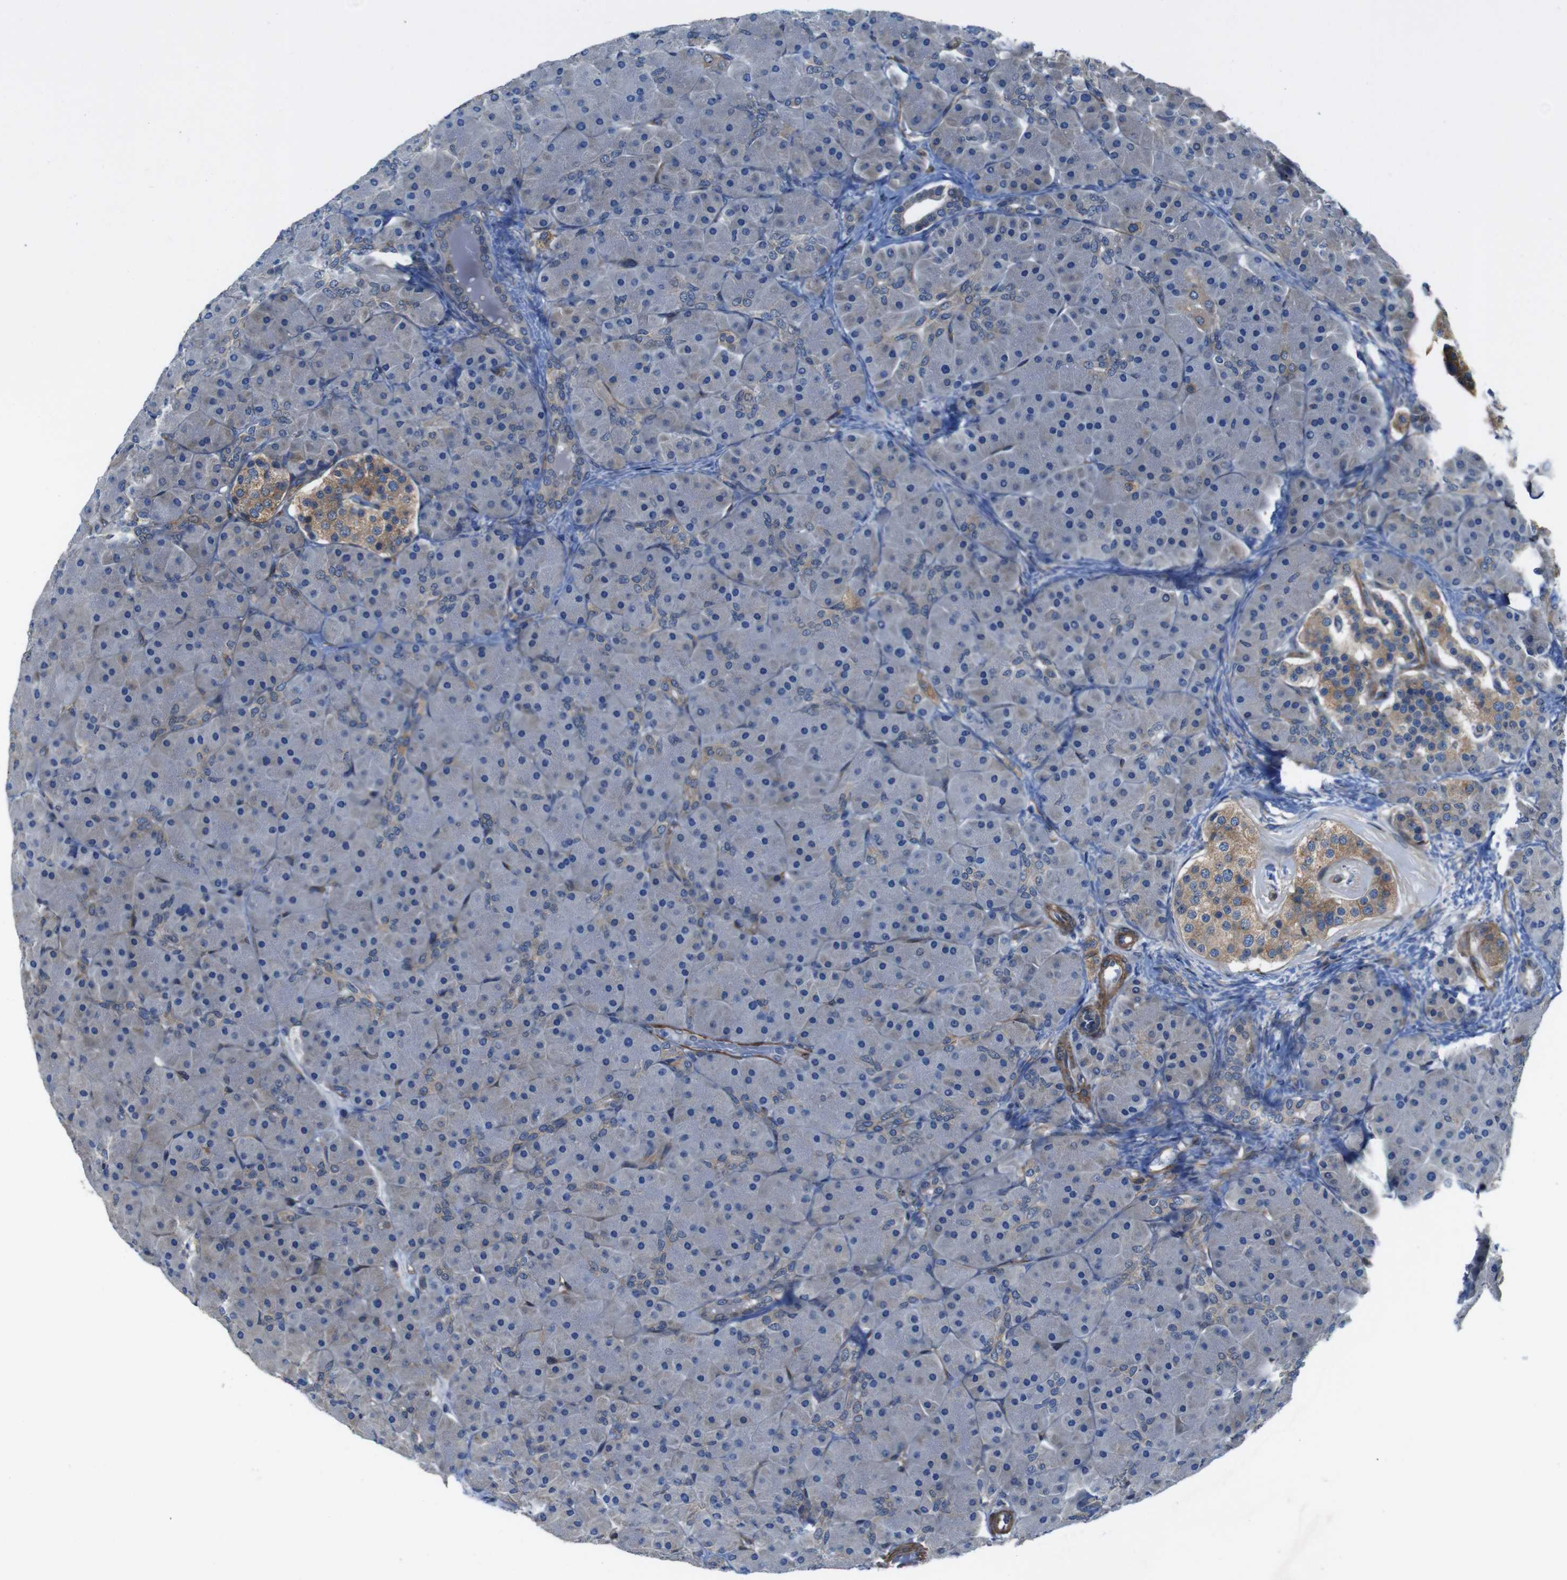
{"staining": {"intensity": "negative", "quantity": "none", "location": "none"}, "tissue": "pancreas", "cell_type": "Exocrine glandular cells", "image_type": "normal", "snomed": [{"axis": "morphology", "description": "Normal tissue, NOS"}, {"axis": "topography", "description": "Pancreas"}], "caption": "Histopathology image shows no protein positivity in exocrine glandular cells of normal pancreas.", "gene": "GGT7", "patient": {"sex": "male", "age": 66}}